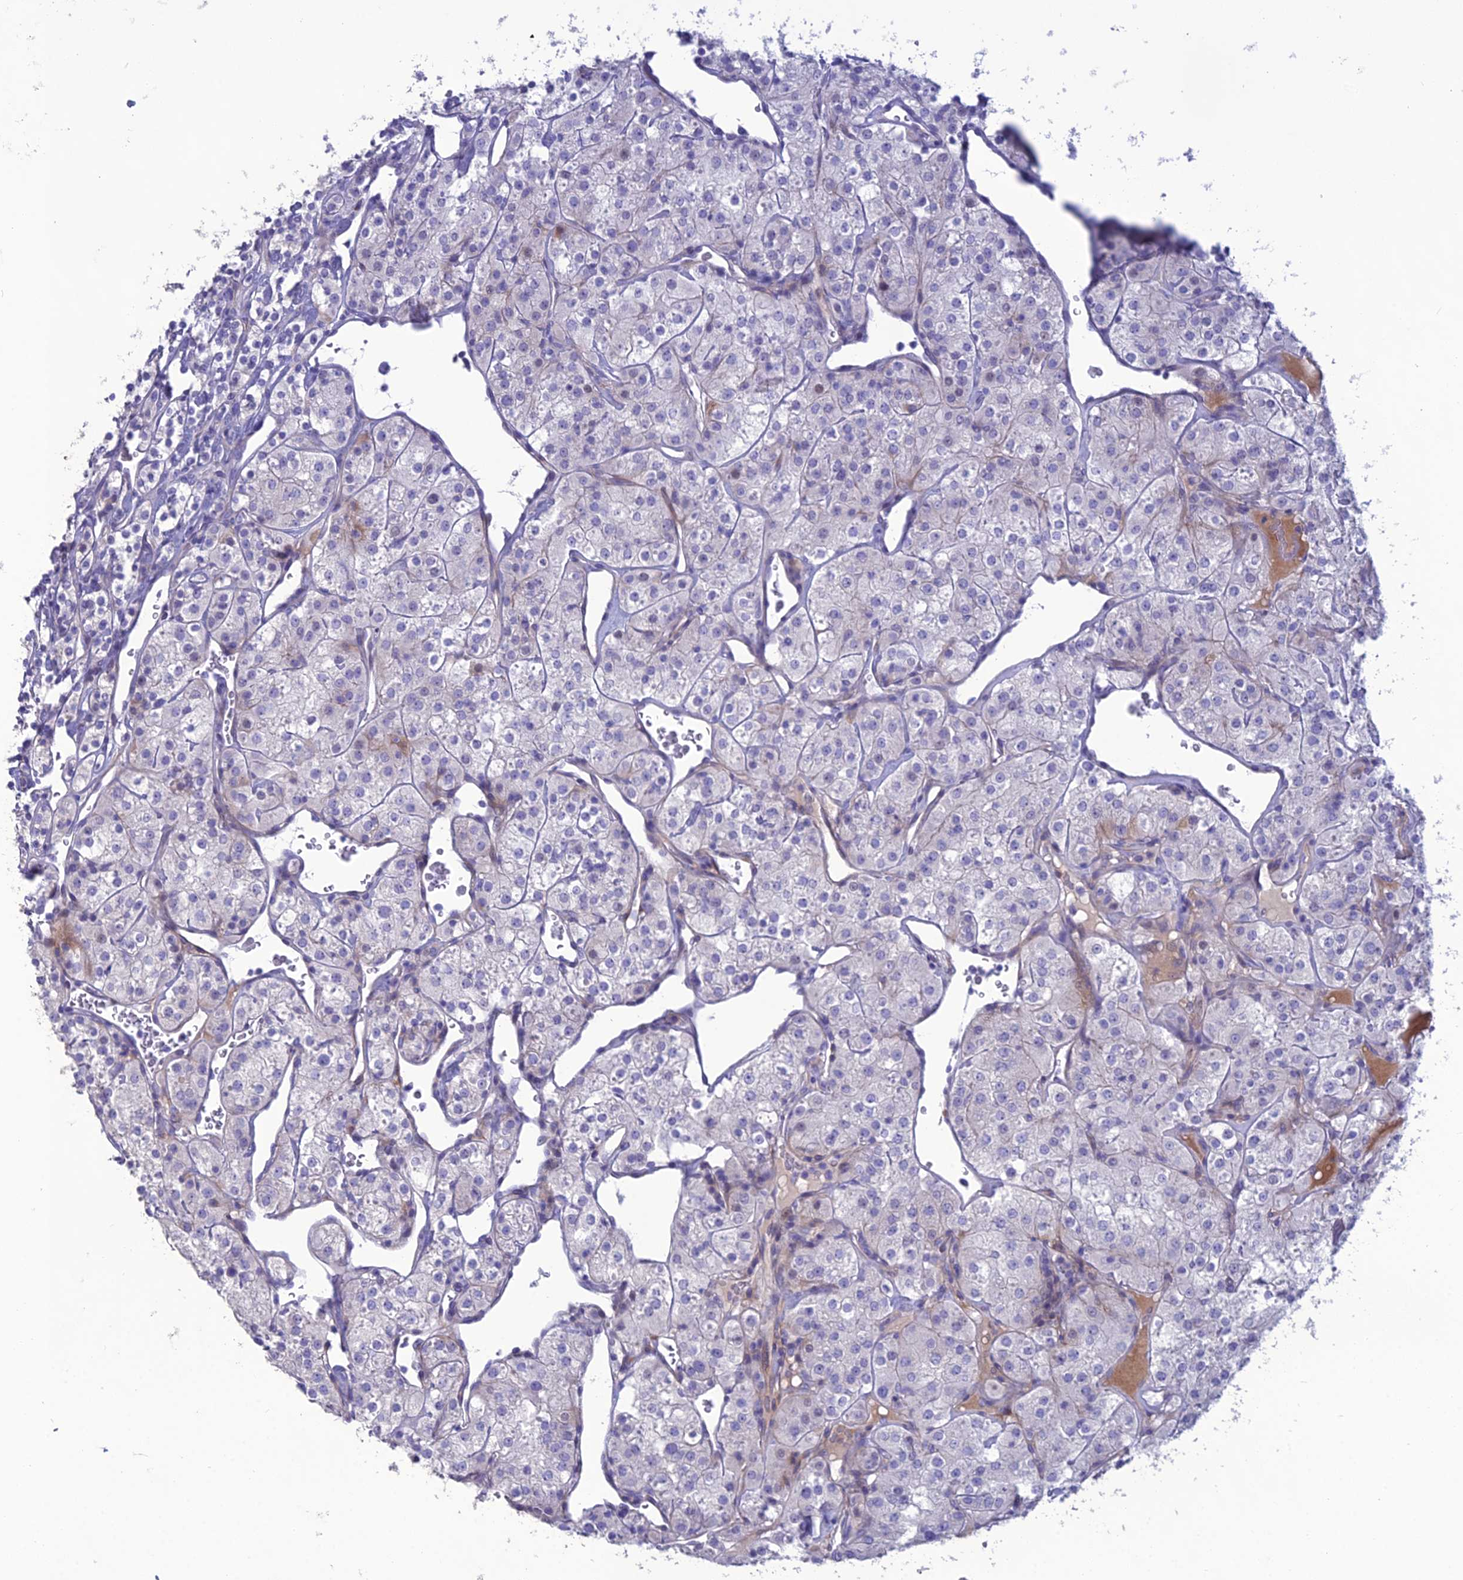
{"staining": {"intensity": "negative", "quantity": "none", "location": "none"}, "tissue": "renal cancer", "cell_type": "Tumor cells", "image_type": "cancer", "snomed": [{"axis": "morphology", "description": "Adenocarcinoma, NOS"}, {"axis": "topography", "description": "Kidney"}], "caption": "Renal cancer (adenocarcinoma) was stained to show a protein in brown. There is no significant staining in tumor cells.", "gene": "OR56B1", "patient": {"sex": "male", "age": 77}}